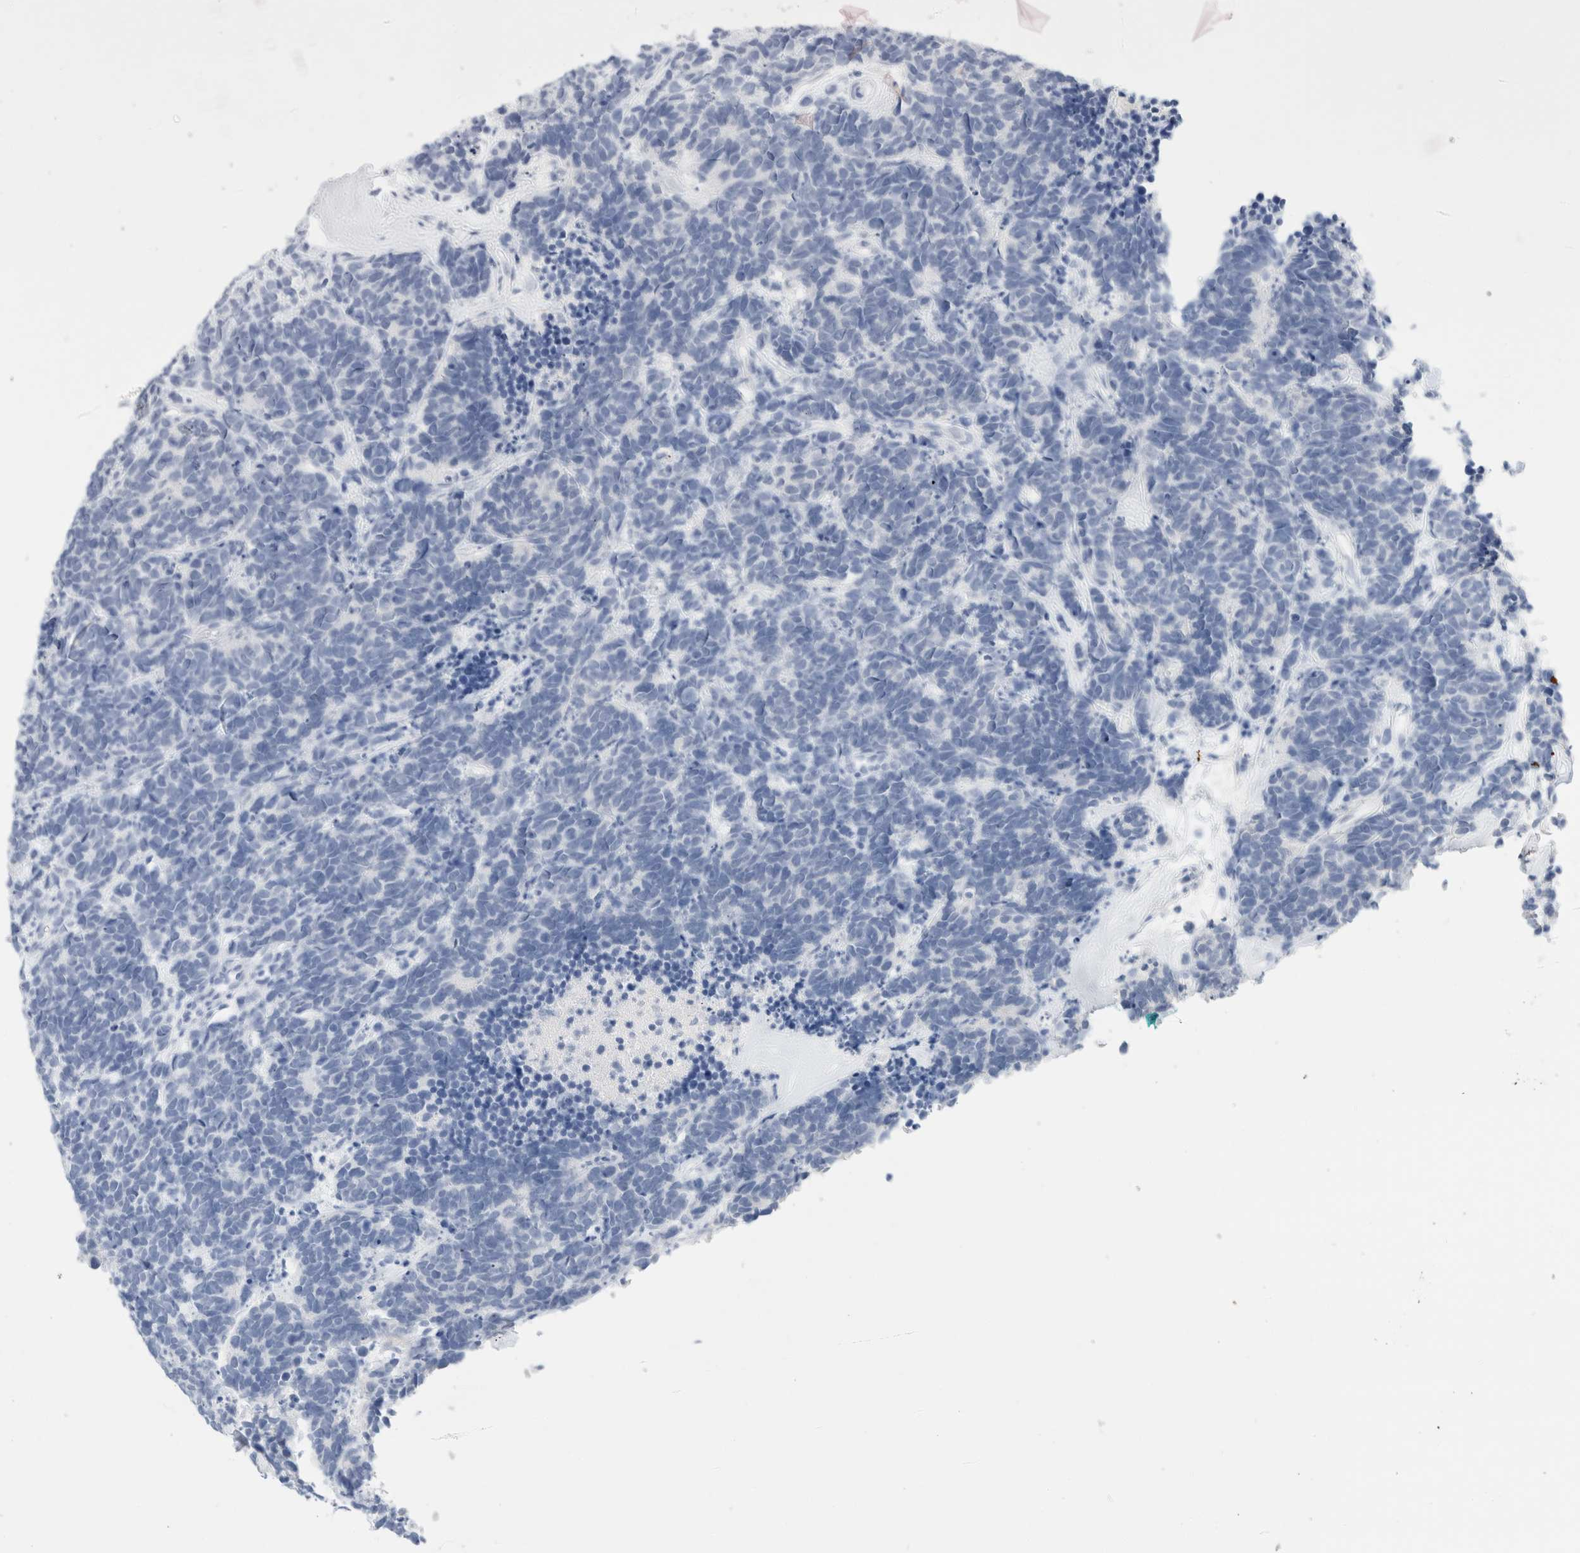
{"staining": {"intensity": "negative", "quantity": "none", "location": "none"}, "tissue": "carcinoid", "cell_type": "Tumor cells", "image_type": "cancer", "snomed": [{"axis": "morphology", "description": "Carcinoma, NOS"}, {"axis": "morphology", "description": "Carcinoid, malignant, NOS"}, {"axis": "topography", "description": "Urinary bladder"}], "caption": "This is an immunohistochemistry photomicrograph of human carcinoid (malignant). There is no positivity in tumor cells.", "gene": "ADAM30", "patient": {"sex": "male", "age": 57}}